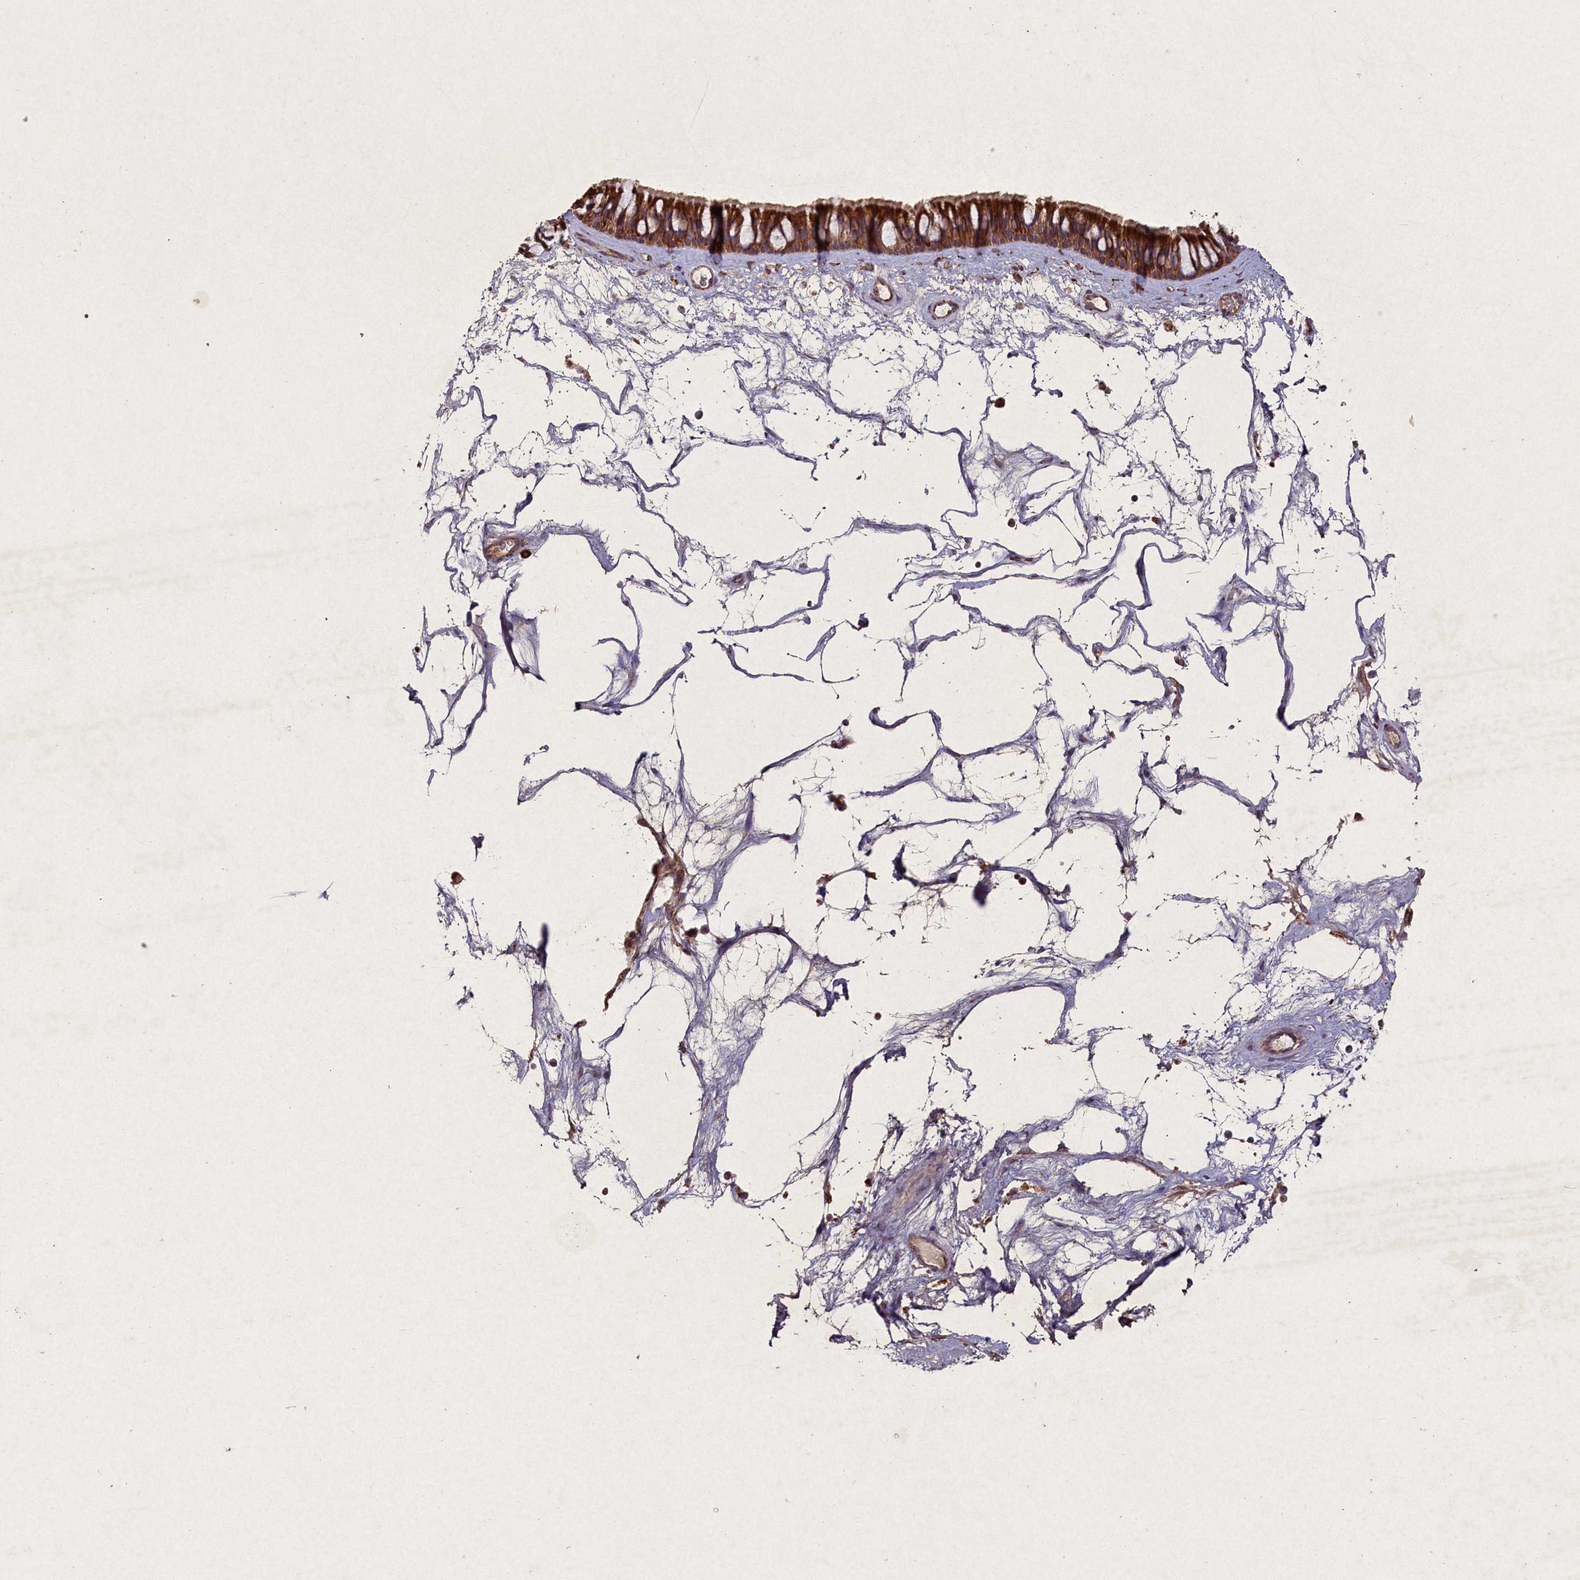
{"staining": {"intensity": "strong", "quantity": ">75%", "location": "cytoplasmic/membranous"}, "tissue": "nasopharynx", "cell_type": "Respiratory epithelial cells", "image_type": "normal", "snomed": [{"axis": "morphology", "description": "Normal tissue, NOS"}, {"axis": "topography", "description": "Nasopharynx"}], "caption": "Immunohistochemical staining of benign nasopharynx exhibits strong cytoplasmic/membranous protein staining in approximately >75% of respiratory epithelial cells.", "gene": "CIAO2B", "patient": {"sex": "male", "age": 64}}